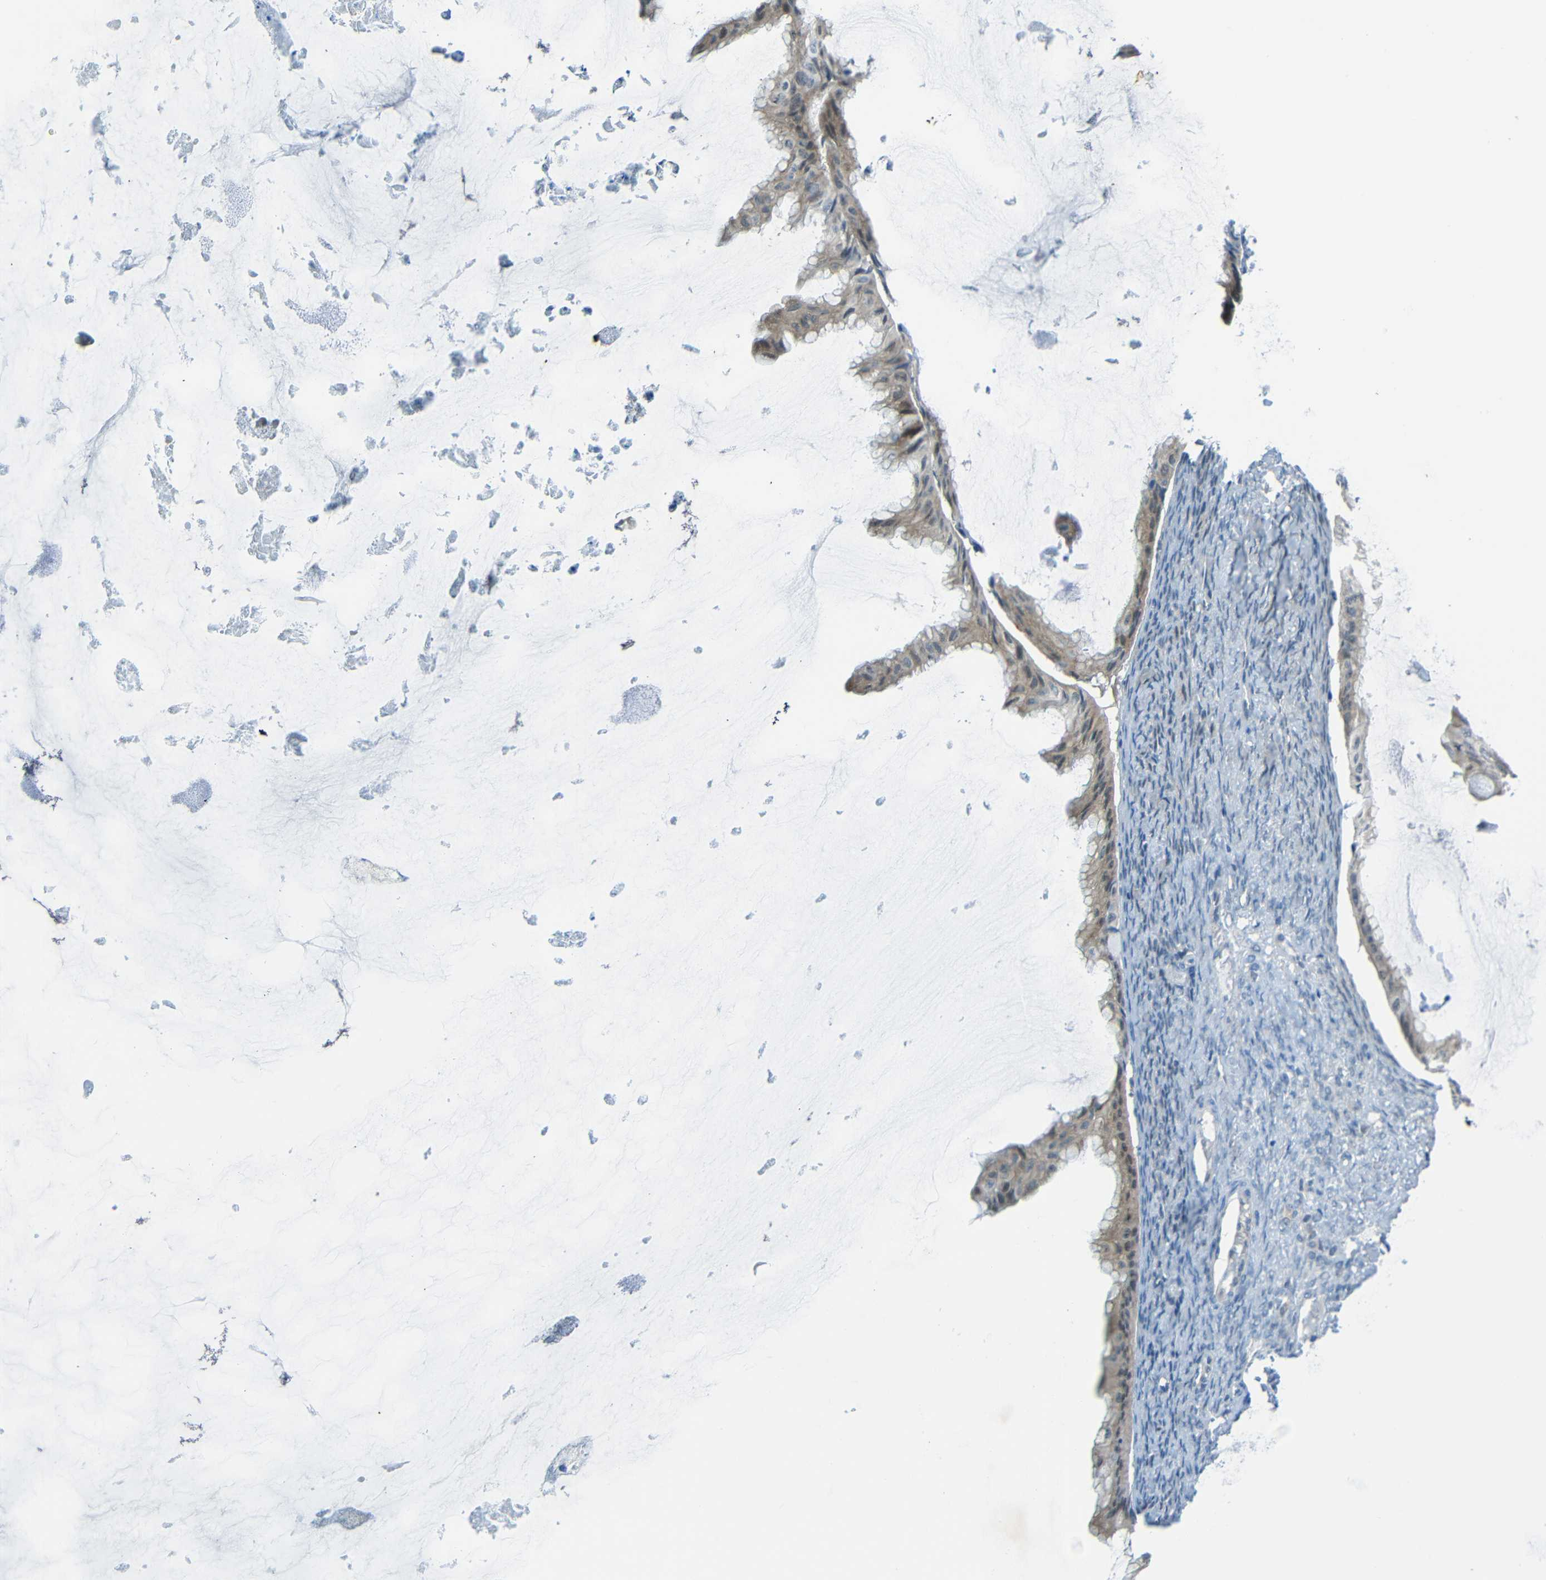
{"staining": {"intensity": "weak", "quantity": ">75%", "location": "cytoplasmic/membranous"}, "tissue": "ovarian cancer", "cell_type": "Tumor cells", "image_type": "cancer", "snomed": [{"axis": "morphology", "description": "Cystadenocarcinoma, mucinous, NOS"}, {"axis": "topography", "description": "Ovary"}], "caption": "Immunohistochemical staining of human ovarian cancer shows low levels of weak cytoplasmic/membranous protein positivity in approximately >75% of tumor cells.", "gene": "ANKRD22", "patient": {"sex": "female", "age": 61}}